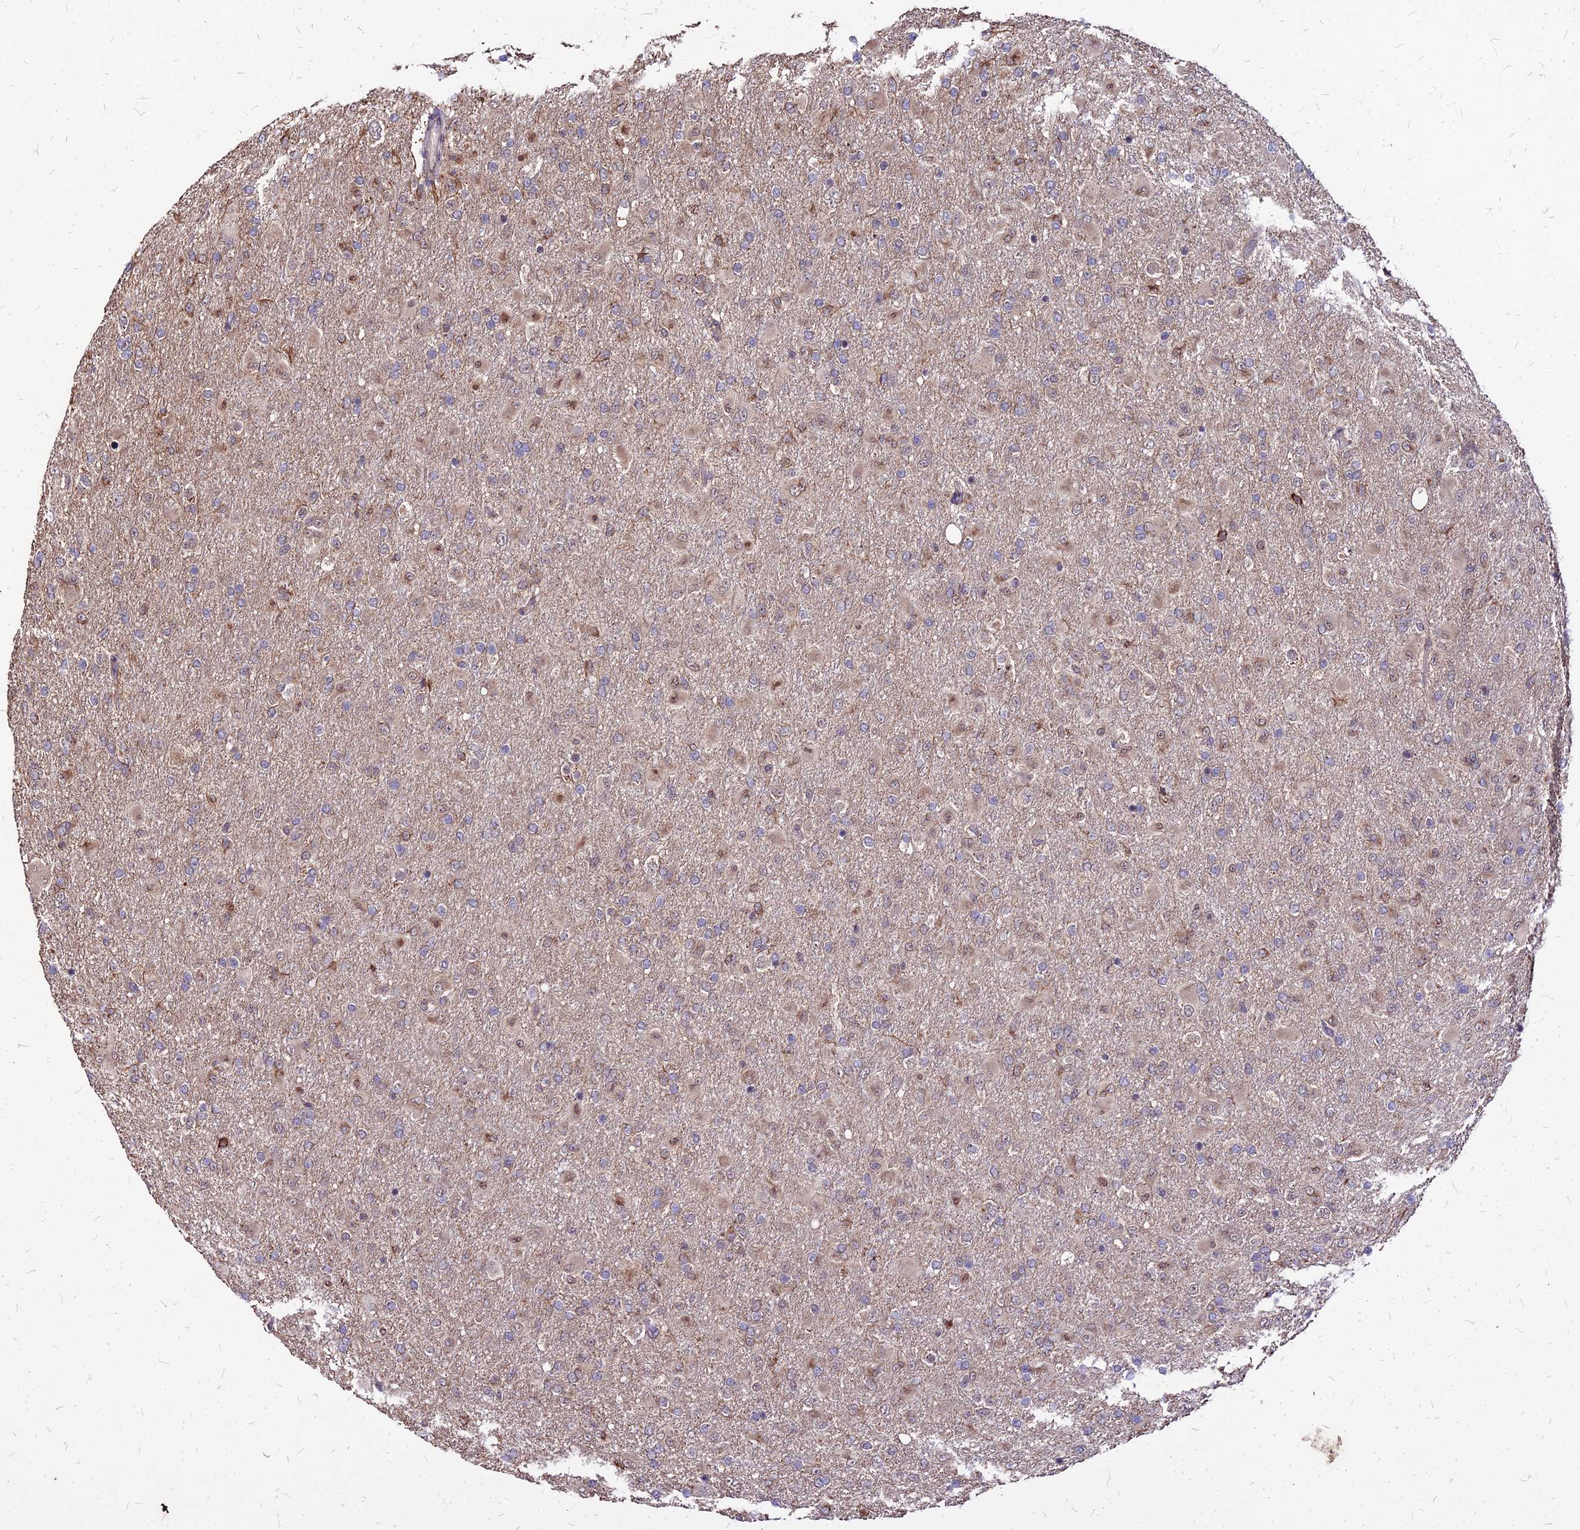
{"staining": {"intensity": "weak", "quantity": "<25%", "location": "cytoplasmic/membranous"}, "tissue": "glioma", "cell_type": "Tumor cells", "image_type": "cancer", "snomed": [{"axis": "morphology", "description": "Glioma, malignant, Low grade"}, {"axis": "topography", "description": "Brain"}], "caption": "DAB (3,3'-diaminobenzidine) immunohistochemical staining of human glioma demonstrates no significant positivity in tumor cells.", "gene": "APBA3", "patient": {"sex": "male", "age": 65}}